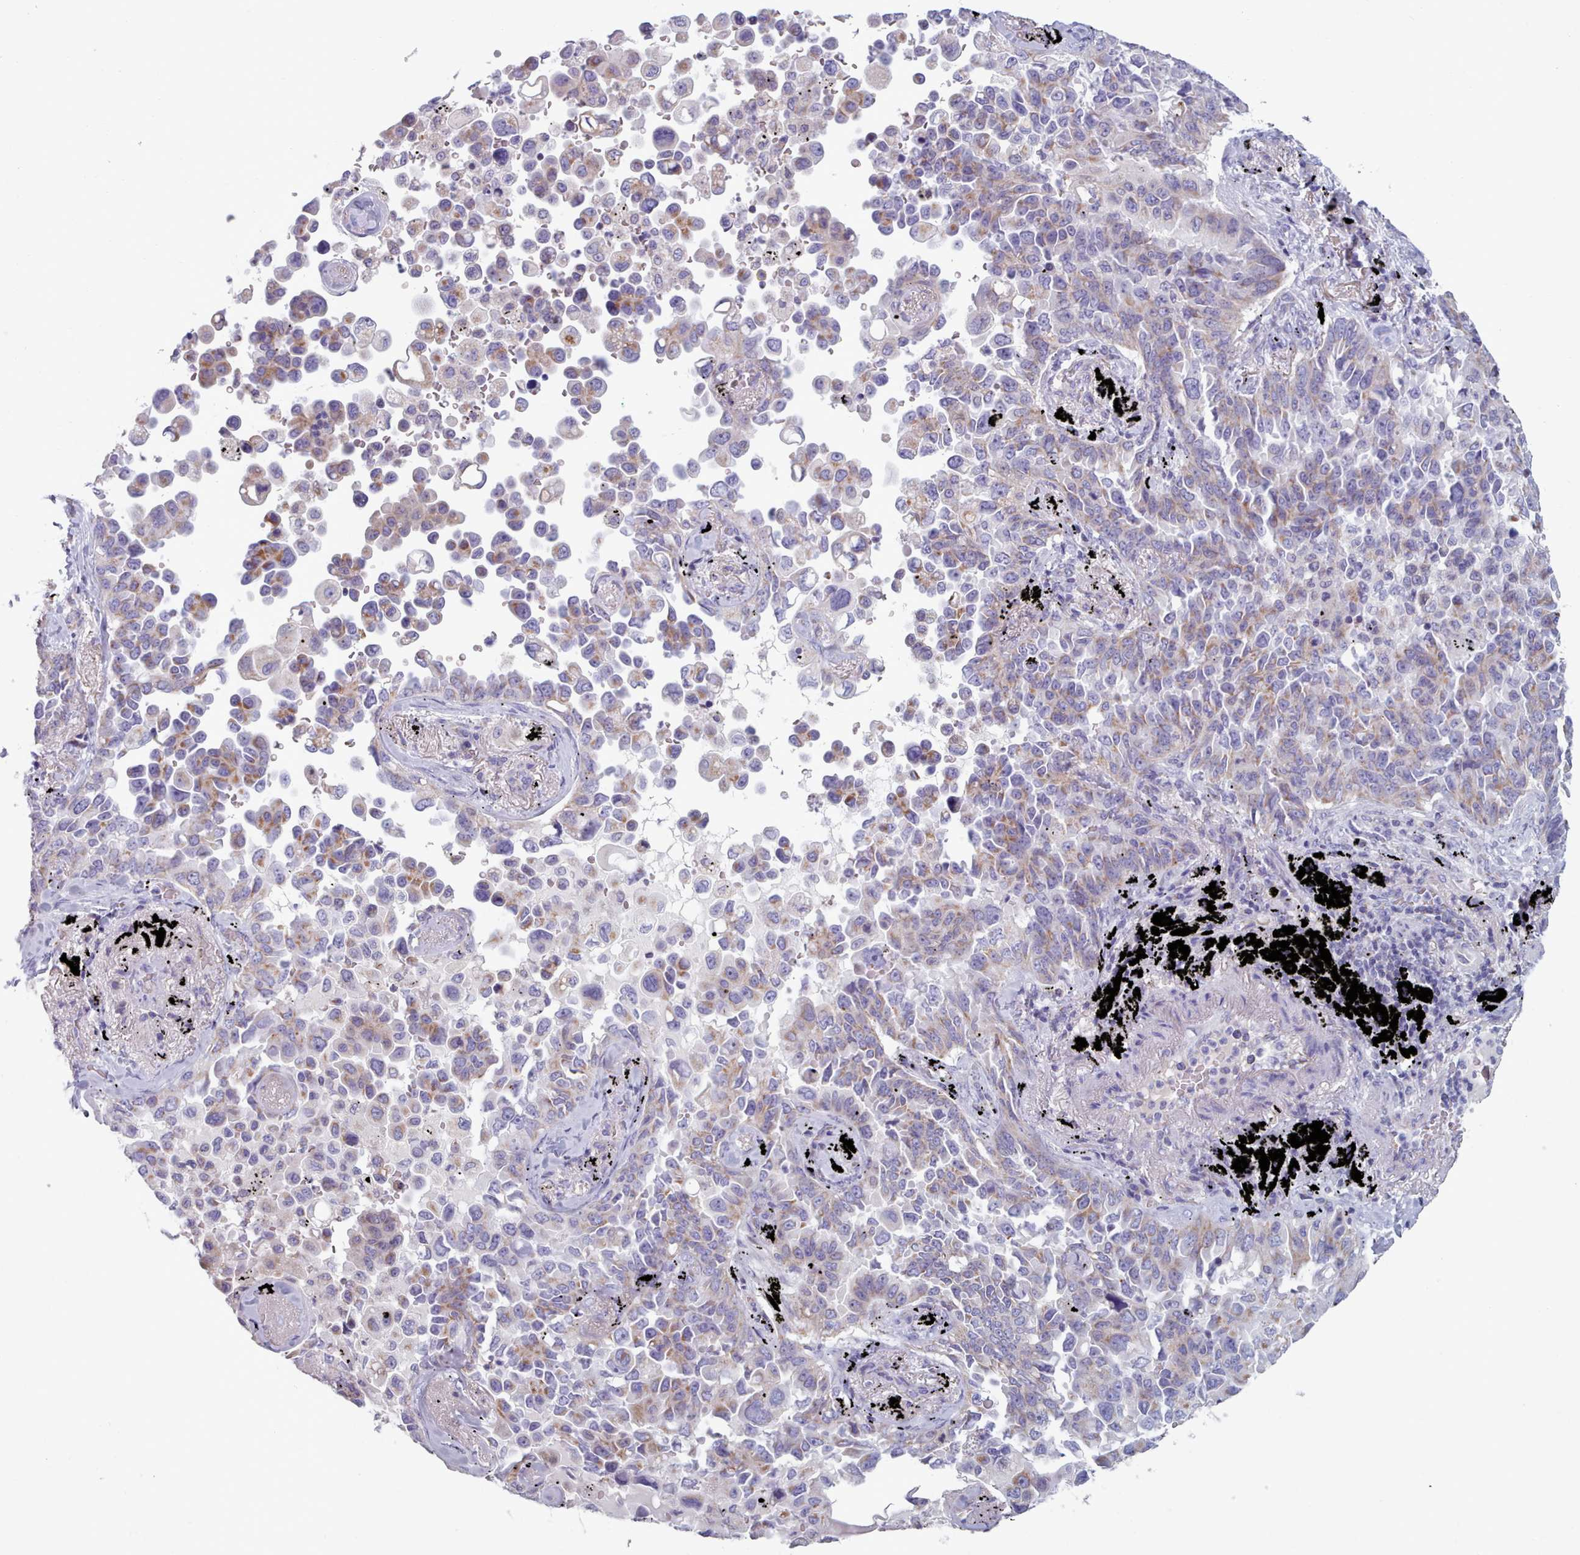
{"staining": {"intensity": "weak", "quantity": "25%-75%", "location": "cytoplasmic/membranous"}, "tissue": "lung cancer", "cell_type": "Tumor cells", "image_type": "cancer", "snomed": [{"axis": "morphology", "description": "Adenocarcinoma, NOS"}, {"axis": "topography", "description": "Lung"}], "caption": "Human lung cancer stained for a protein (brown) displays weak cytoplasmic/membranous positive expression in approximately 25%-75% of tumor cells.", "gene": "HAO1", "patient": {"sex": "female", "age": 67}}